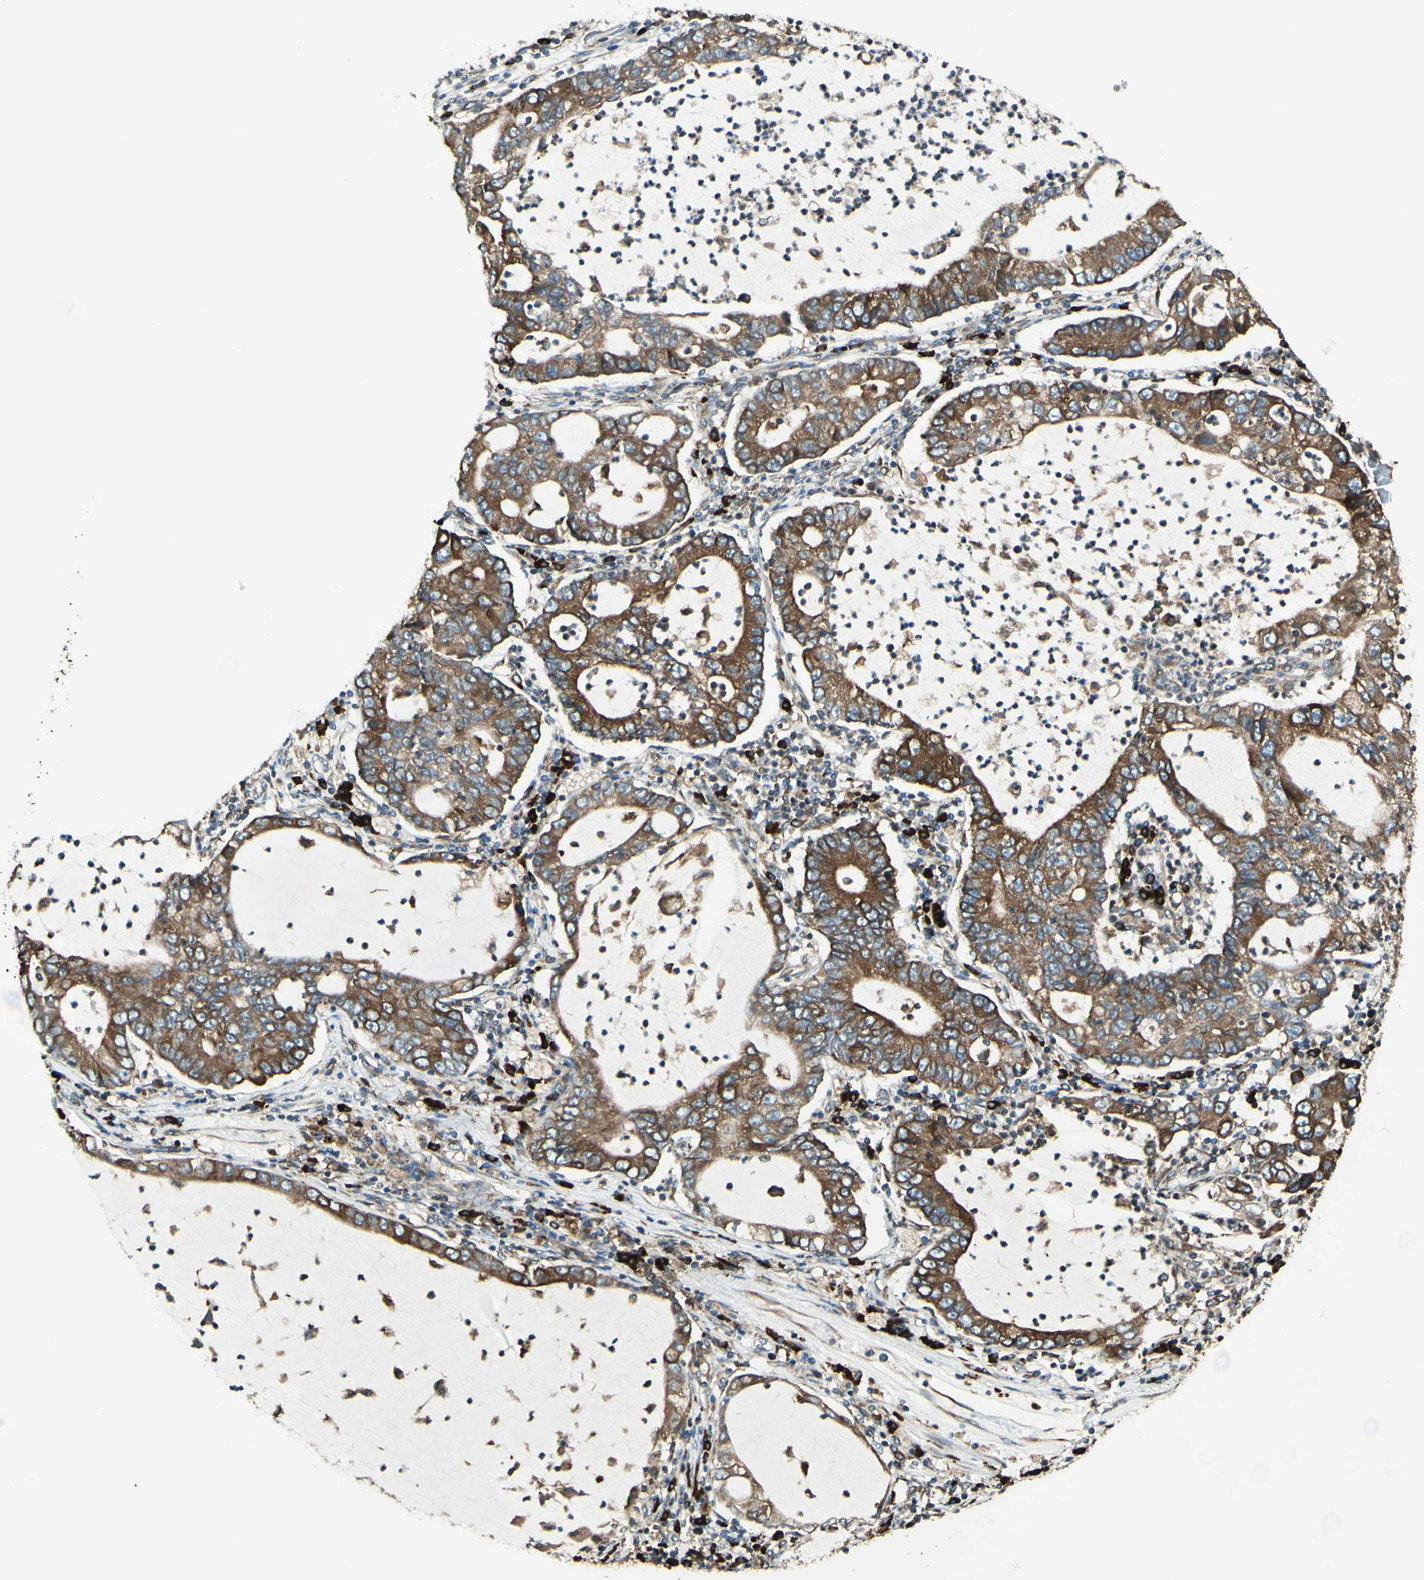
{"staining": {"intensity": "strong", "quantity": ">75%", "location": "cytoplasmic/membranous"}, "tissue": "lung cancer", "cell_type": "Tumor cells", "image_type": "cancer", "snomed": [{"axis": "morphology", "description": "Adenocarcinoma, NOS"}, {"axis": "topography", "description": "Lung"}], "caption": "Adenocarcinoma (lung) stained for a protein (brown) reveals strong cytoplasmic/membranous positive expression in approximately >75% of tumor cells.", "gene": "DNAJB11", "patient": {"sex": "female", "age": 51}}